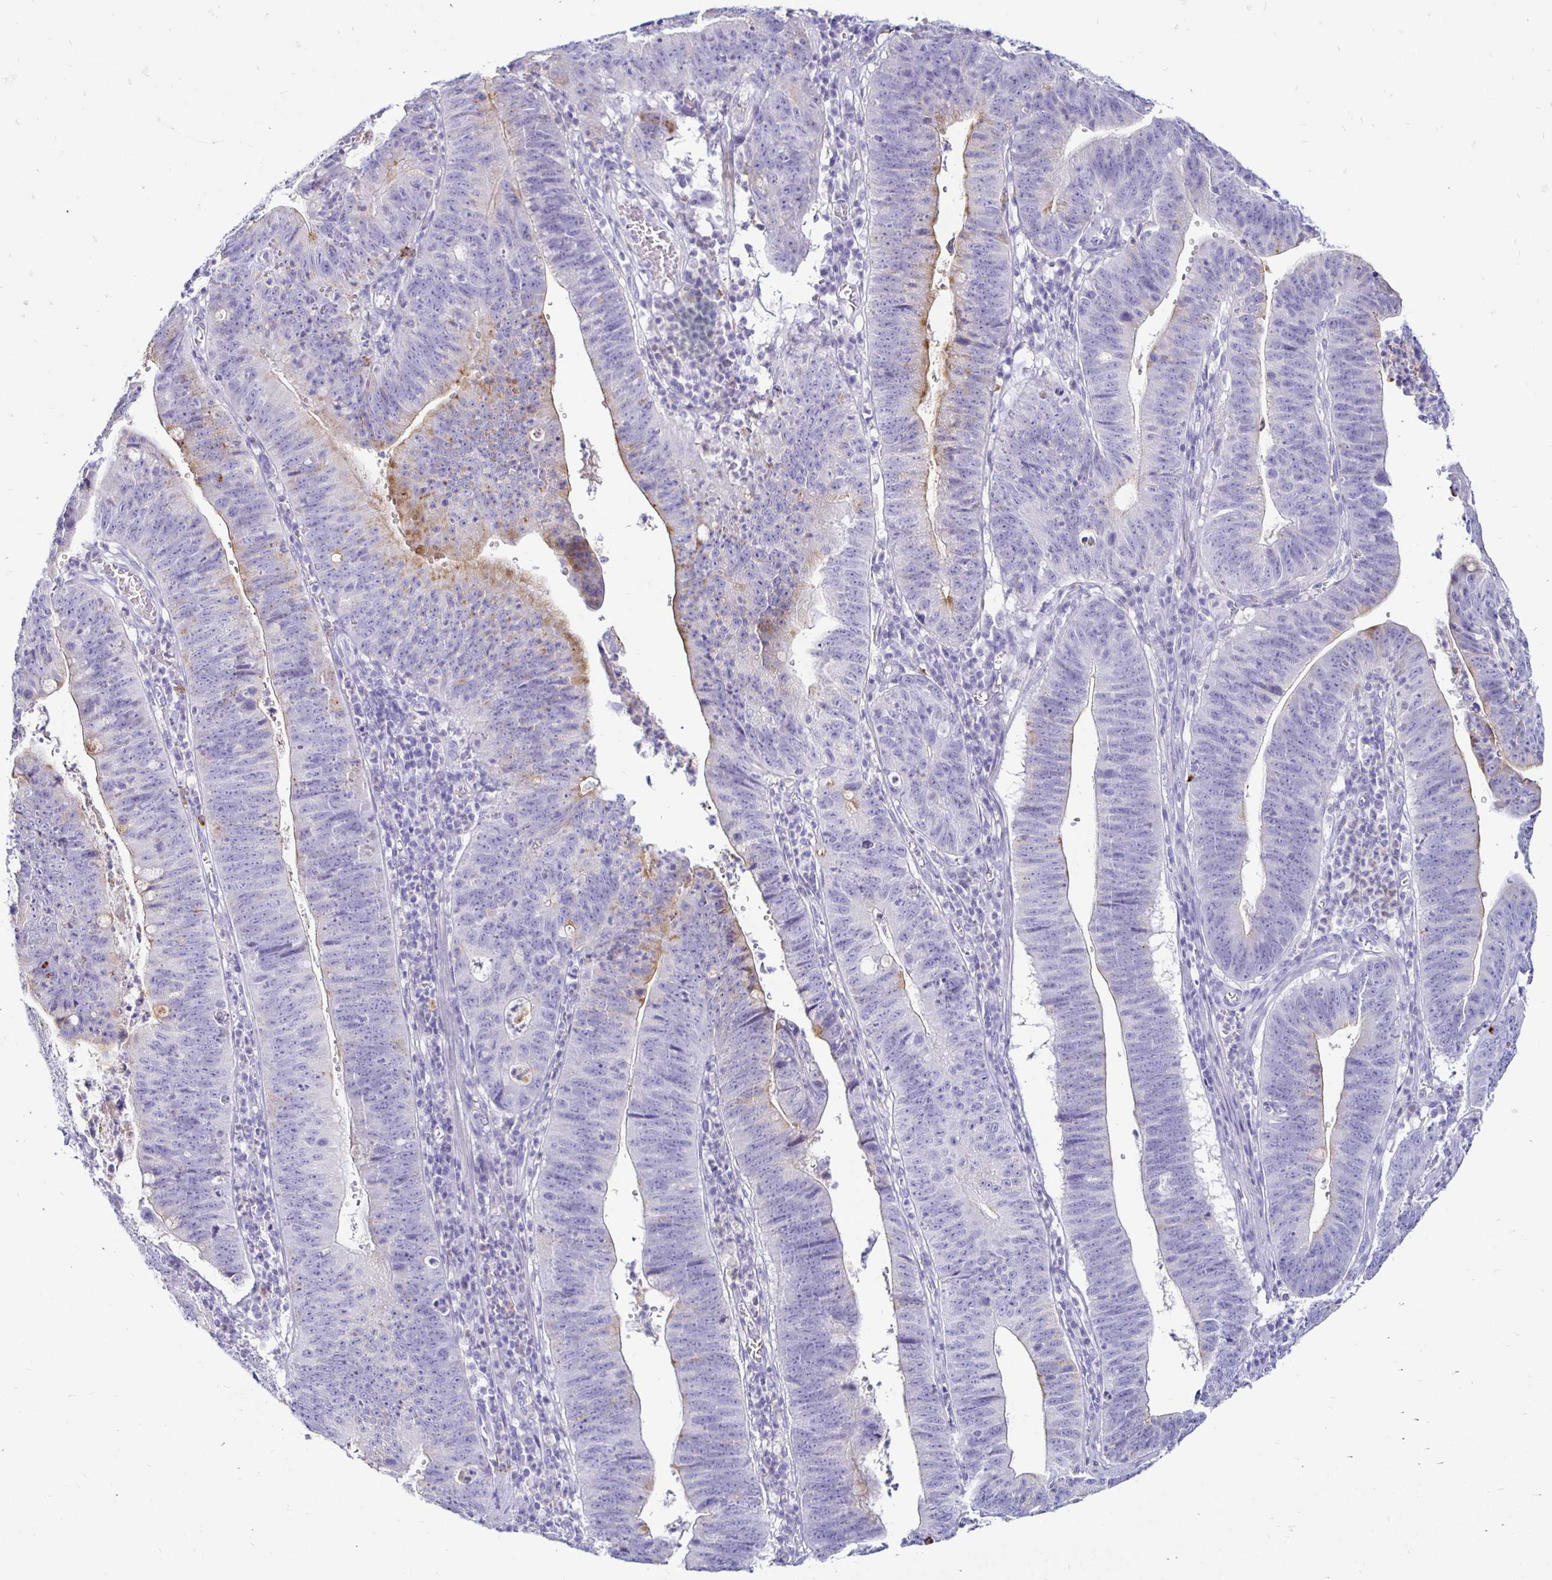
{"staining": {"intensity": "weak", "quantity": "<25%", "location": "cytoplasmic/membranous"}, "tissue": "stomach cancer", "cell_type": "Tumor cells", "image_type": "cancer", "snomed": [{"axis": "morphology", "description": "Adenocarcinoma, NOS"}, {"axis": "topography", "description": "Stomach"}], "caption": "Immunohistochemistry of stomach cancer shows no staining in tumor cells.", "gene": "TIMP1", "patient": {"sex": "male", "age": 59}}